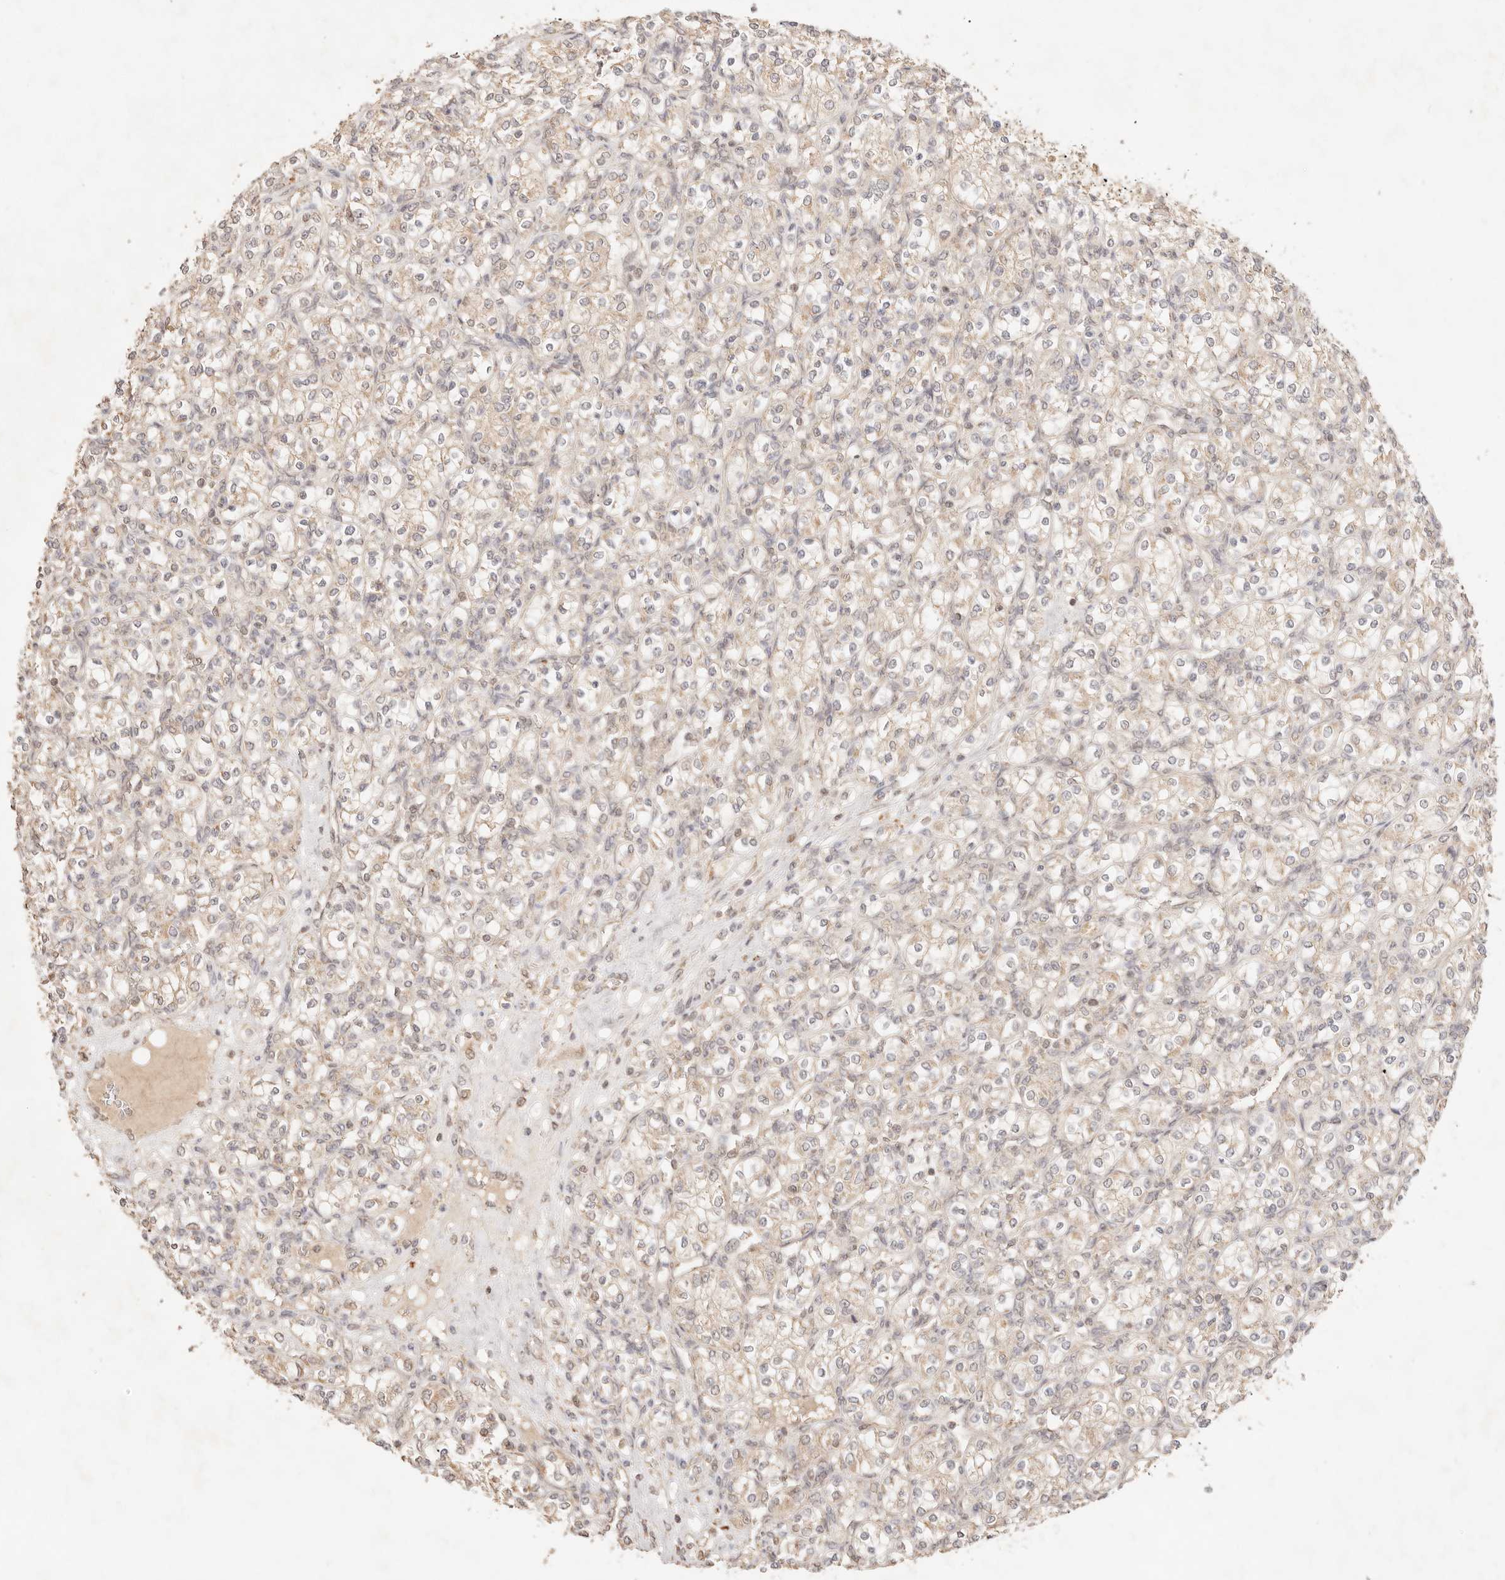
{"staining": {"intensity": "weak", "quantity": "25%-75%", "location": "cytoplasmic/membranous"}, "tissue": "renal cancer", "cell_type": "Tumor cells", "image_type": "cancer", "snomed": [{"axis": "morphology", "description": "Adenocarcinoma, NOS"}, {"axis": "topography", "description": "Kidney"}], "caption": "Human adenocarcinoma (renal) stained with a brown dye demonstrates weak cytoplasmic/membranous positive staining in about 25%-75% of tumor cells.", "gene": "TRIM11", "patient": {"sex": "male", "age": 77}}